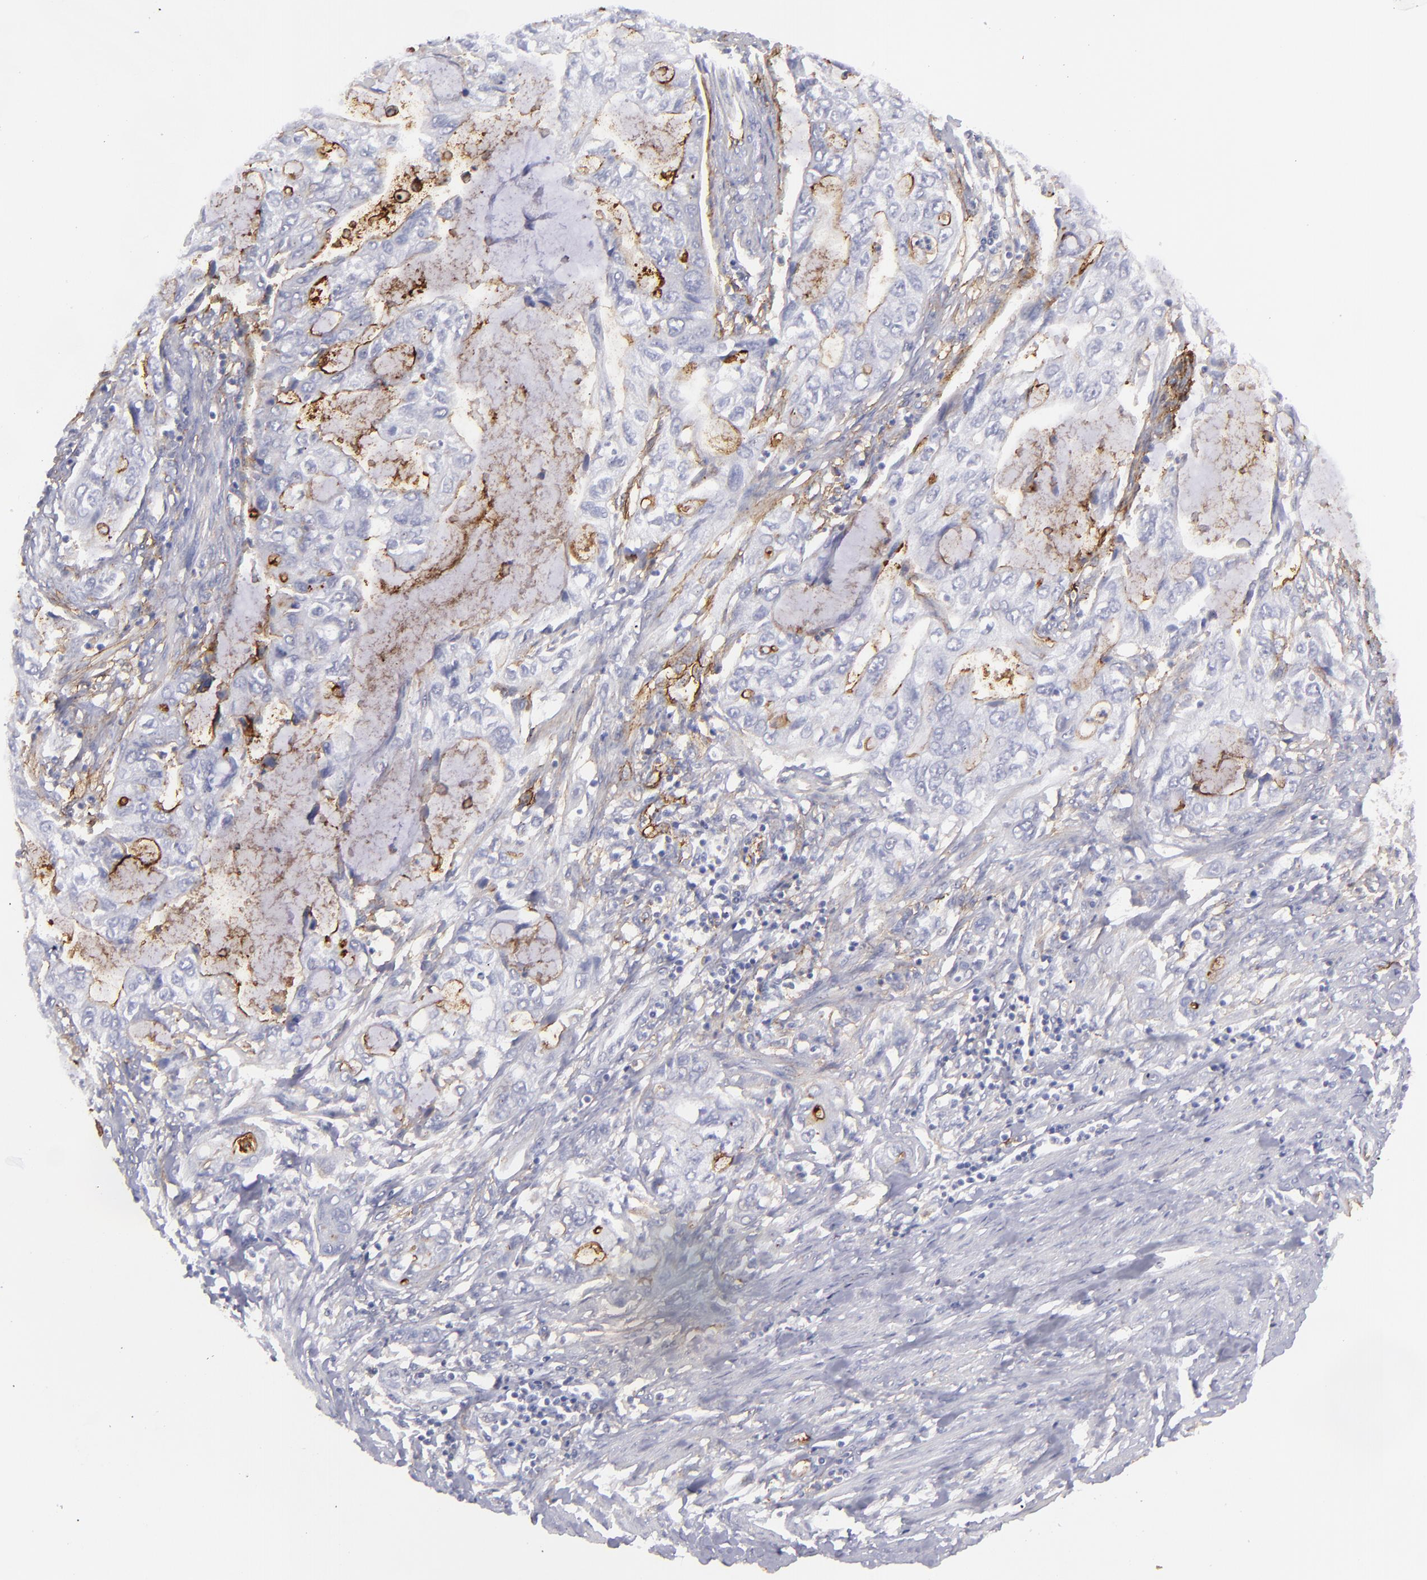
{"staining": {"intensity": "strong", "quantity": "<25%", "location": "cytoplasmic/membranous"}, "tissue": "stomach cancer", "cell_type": "Tumor cells", "image_type": "cancer", "snomed": [{"axis": "morphology", "description": "Adenocarcinoma, NOS"}, {"axis": "topography", "description": "Stomach, upper"}], "caption": "Adenocarcinoma (stomach) stained with a brown dye demonstrates strong cytoplasmic/membranous positive staining in about <25% of tumor cells.", "gene": "ACE", "patient": {"sex": "female", "age": 52}}